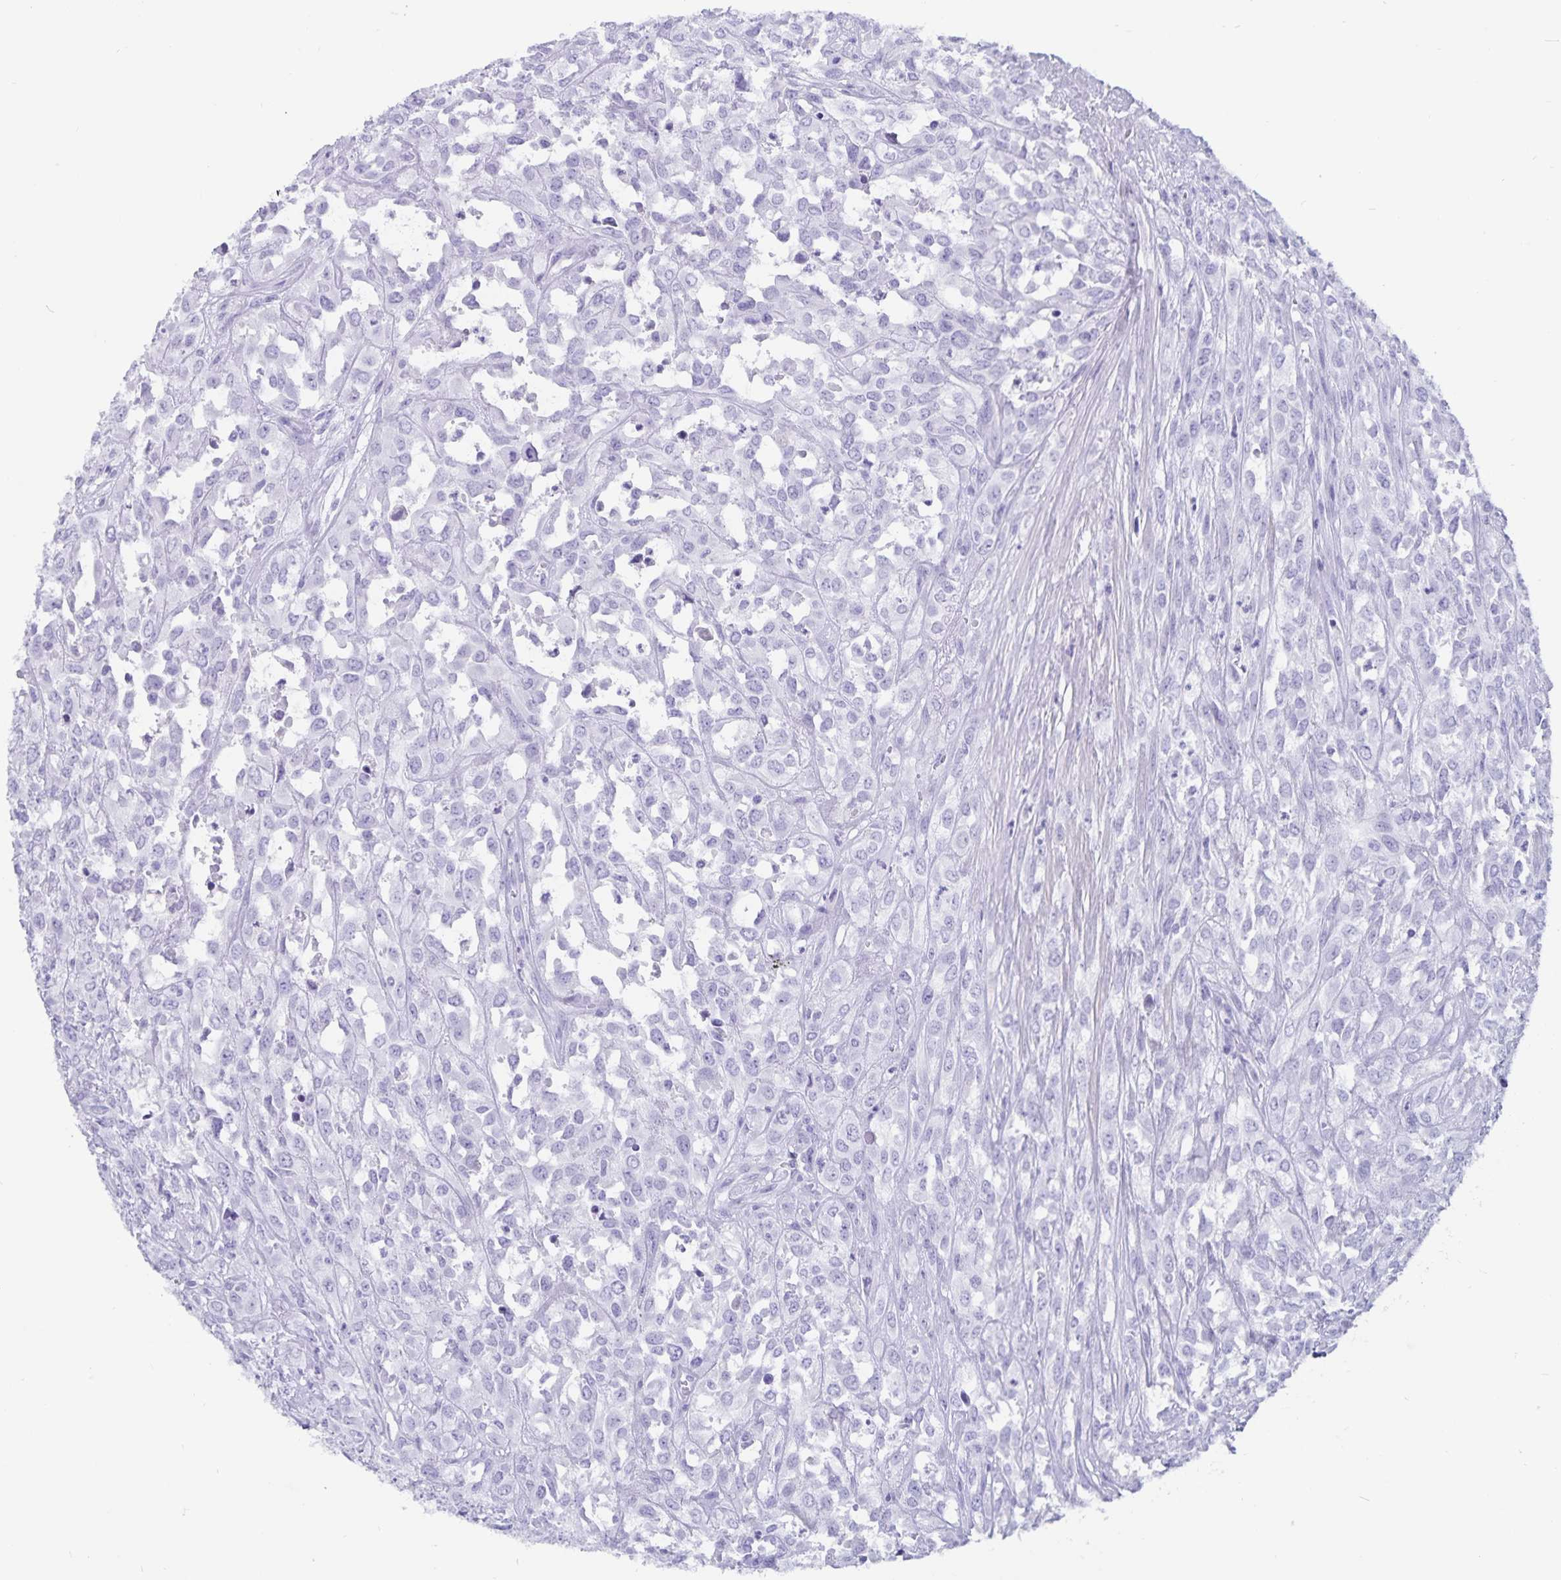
{"staining": {"intensity": "negative", "quantity": "none", "location": "none"}, "tissue": "urothelial cancer", "cell_type": "Tumor cells", "image_type": "cancer", "snomed": [{"axis": "morphology", "description": "Urothelial carcinoma, High grade"}, {"axis": "topography", "description": "Urinary bladder"}], "caption": "Urothelial cancer stained for a protein using immunohistochemistry exhibits no positivity tumor cells.", "gene": "GPR137", "patient": {"sex": "male", "age": 67}}